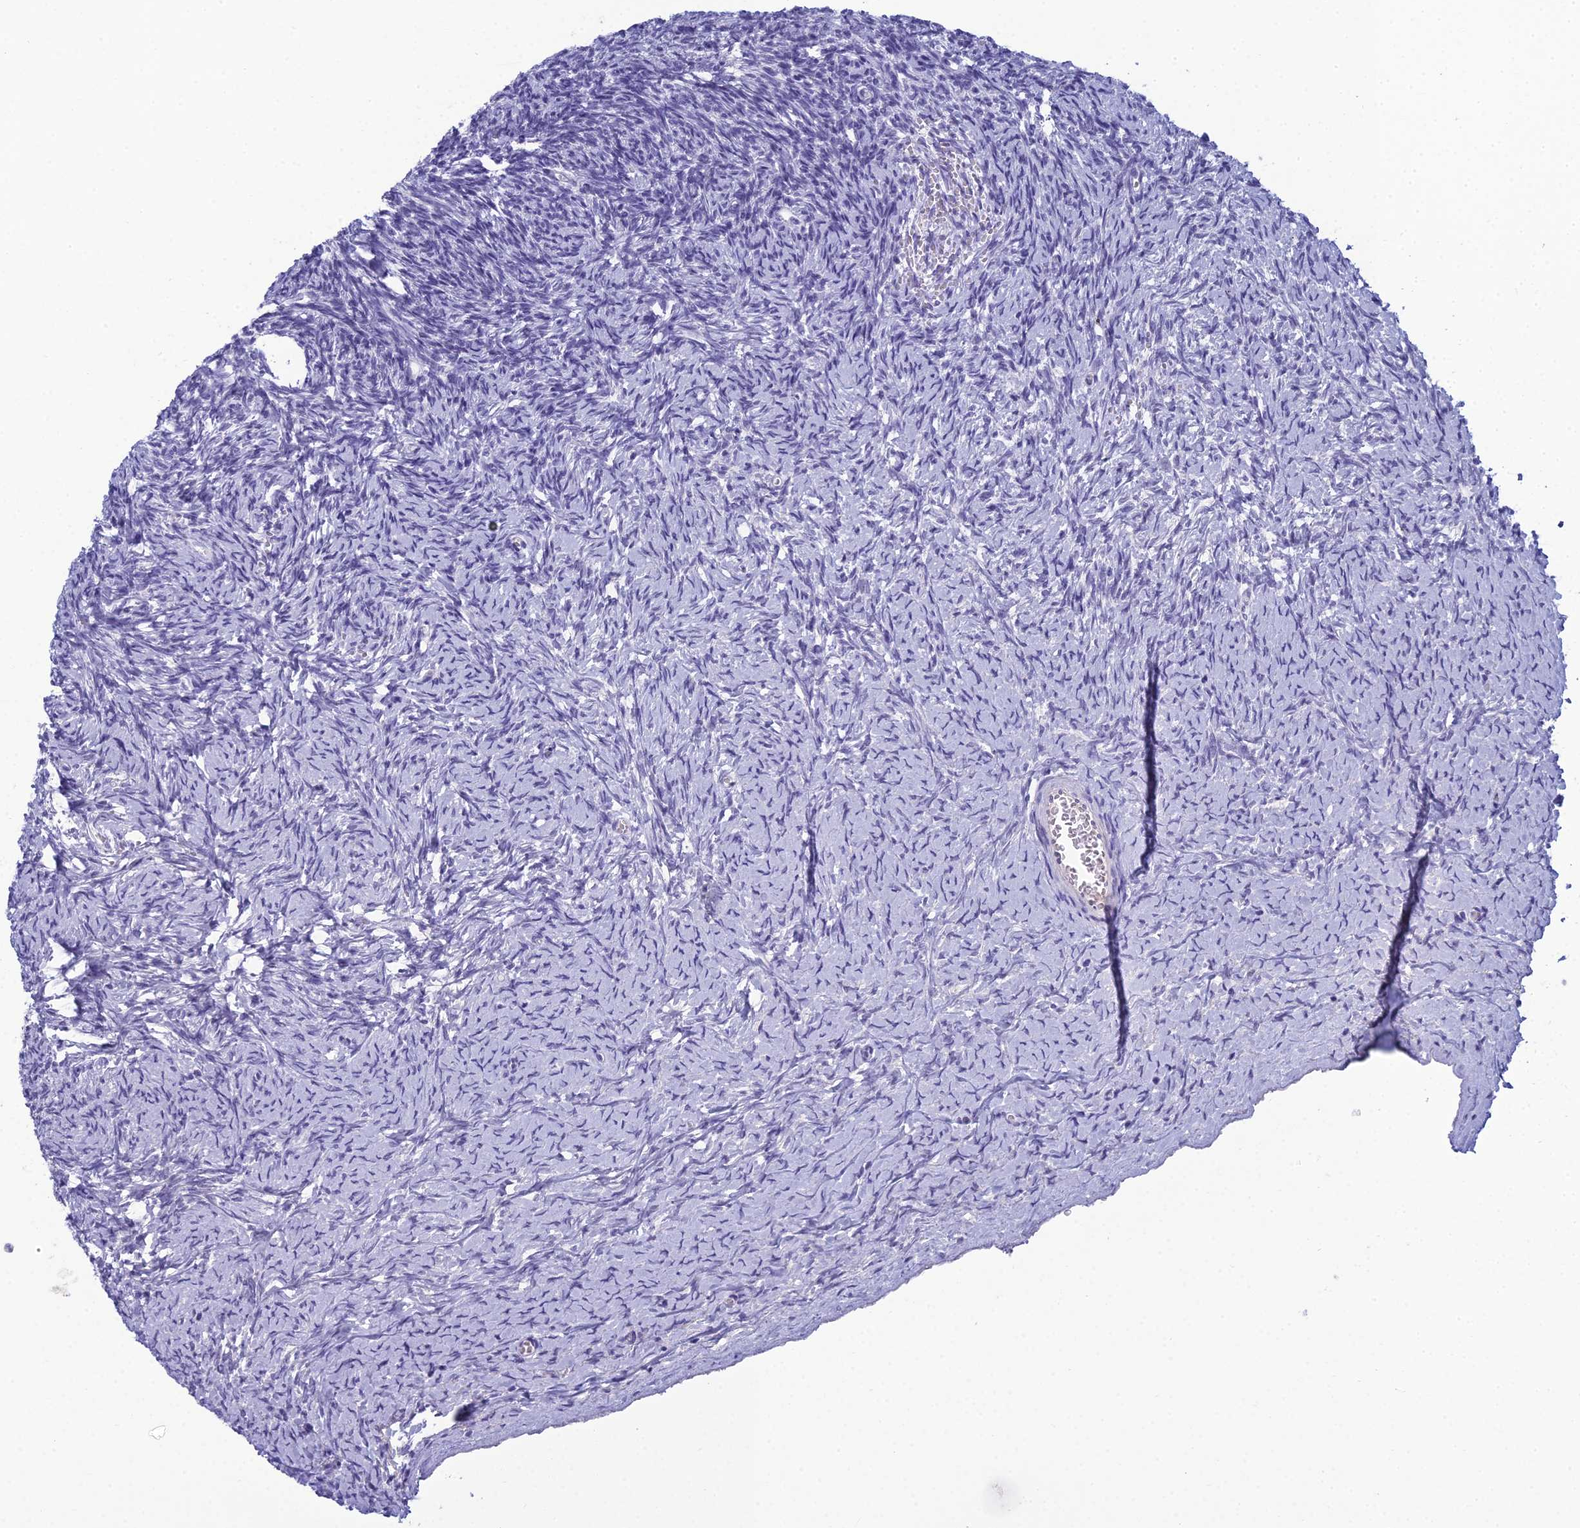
{"staining": {"intensity": "negative", "quantity": "none", "location": "none"}, "tissue": "ovary", "cell_type": "Ovarian stroma cells", "image_type": "normal", "snomed": [{"axis": "morphology", "description": "Normal tissue, NOS"}, {"axis": "topography", "description": "Ovary"}], "caption": "Immunohistochemistry histopathology image of benign human ovary stained for a protein (brown), which shows no expression in ovarian stroma cells.", "gene": "MUC13", "patient": {"sex": "female", "age": 39}}